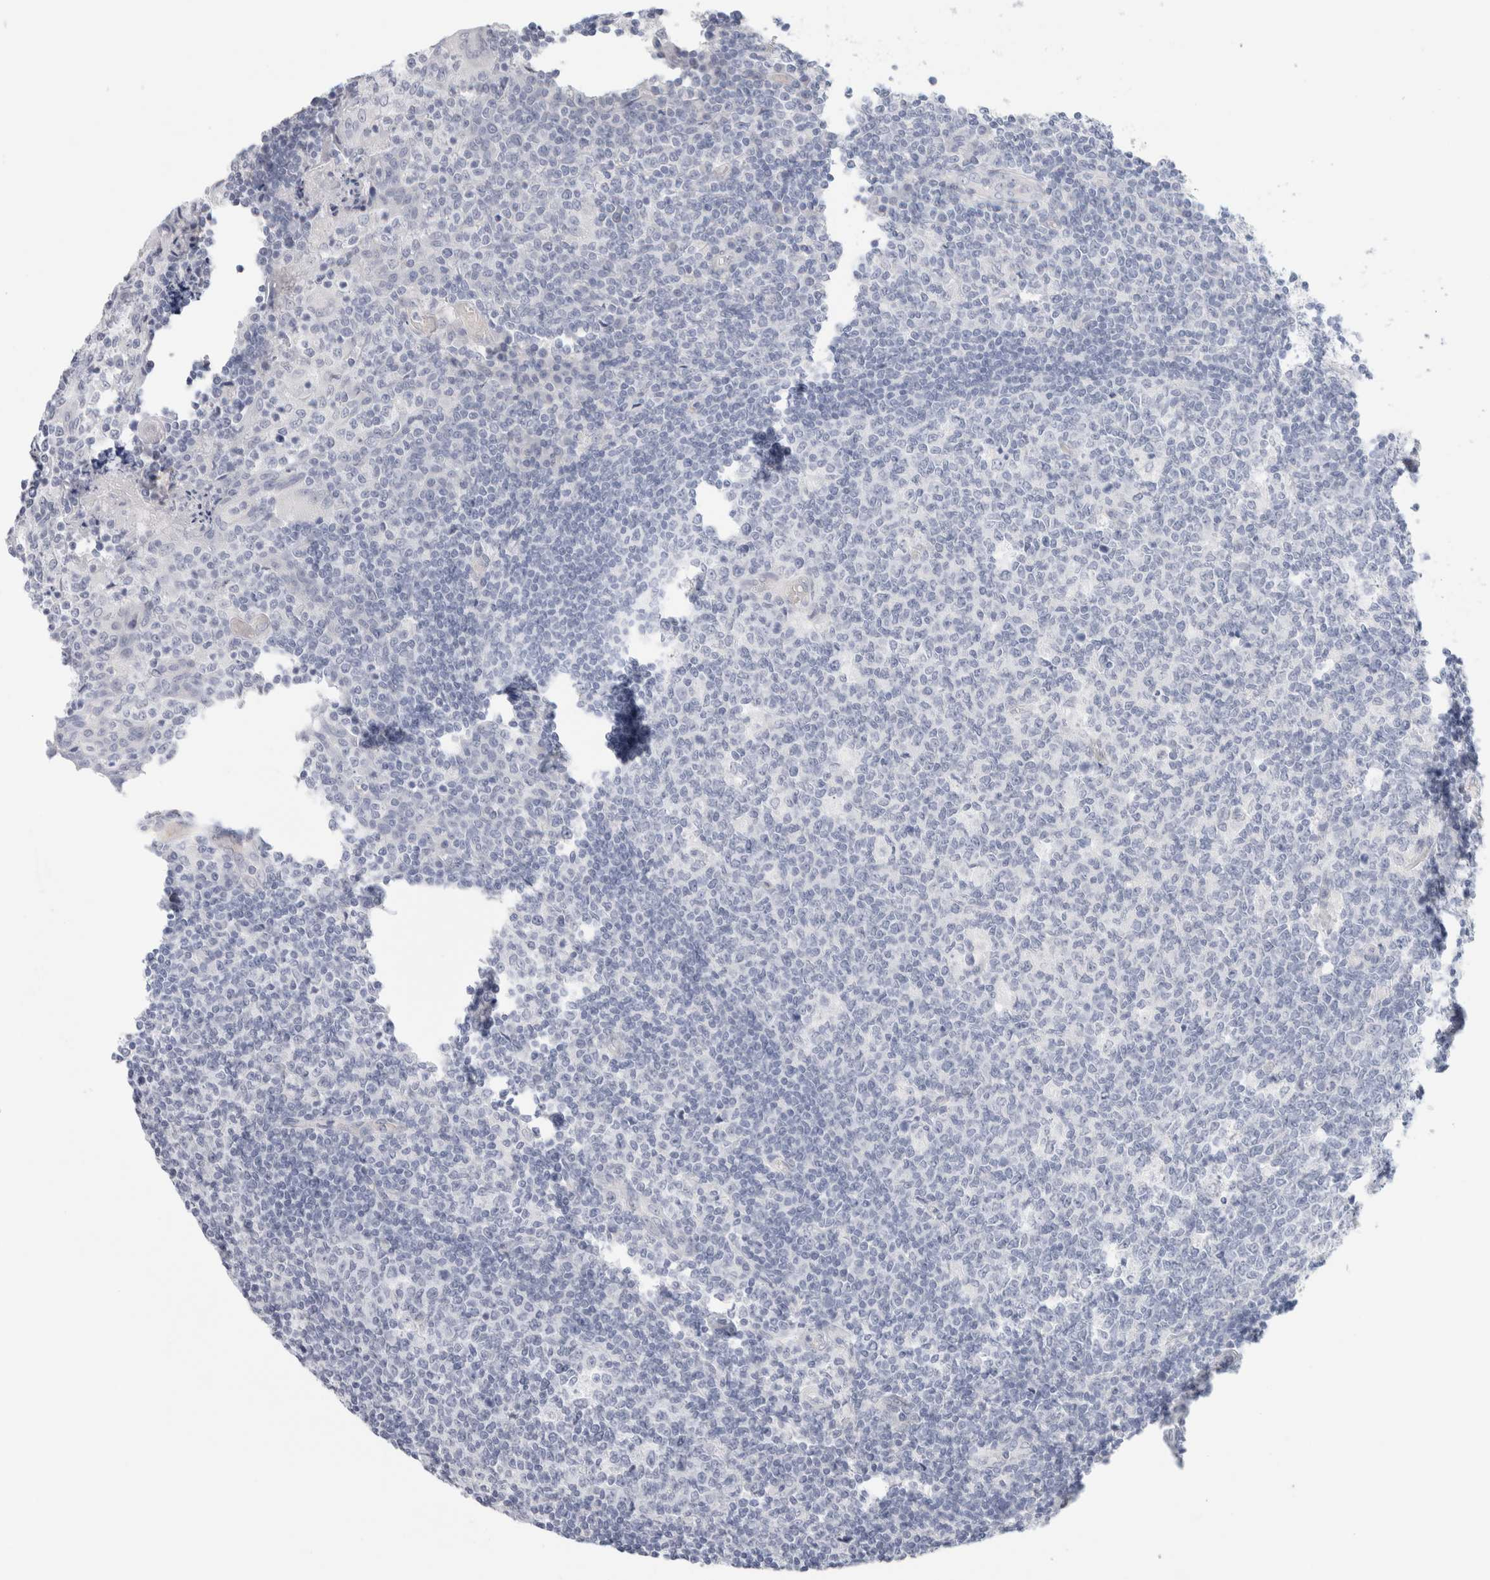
{"staining": {"intensity": "negative", "quantity": "none", "location": "none"}, "tissue": "tonsil", "cell_type": "Germinal center cells", "image_type": "normal", "snomed": [{"axis": "morphology", "description": "Normal tissue, NOS"}, {"axis": "topography", "description": "Tonsil"}], "caption": "Immunohistochemical staining of unremarkable human tonsil displays no significant staining in germinal center cells. (DAB (3,3'-diaminobenzidine) IHC with hematoxylin counter stain).", "gene": "RTN4", "patient": {"sex": "female", "age": 19}}